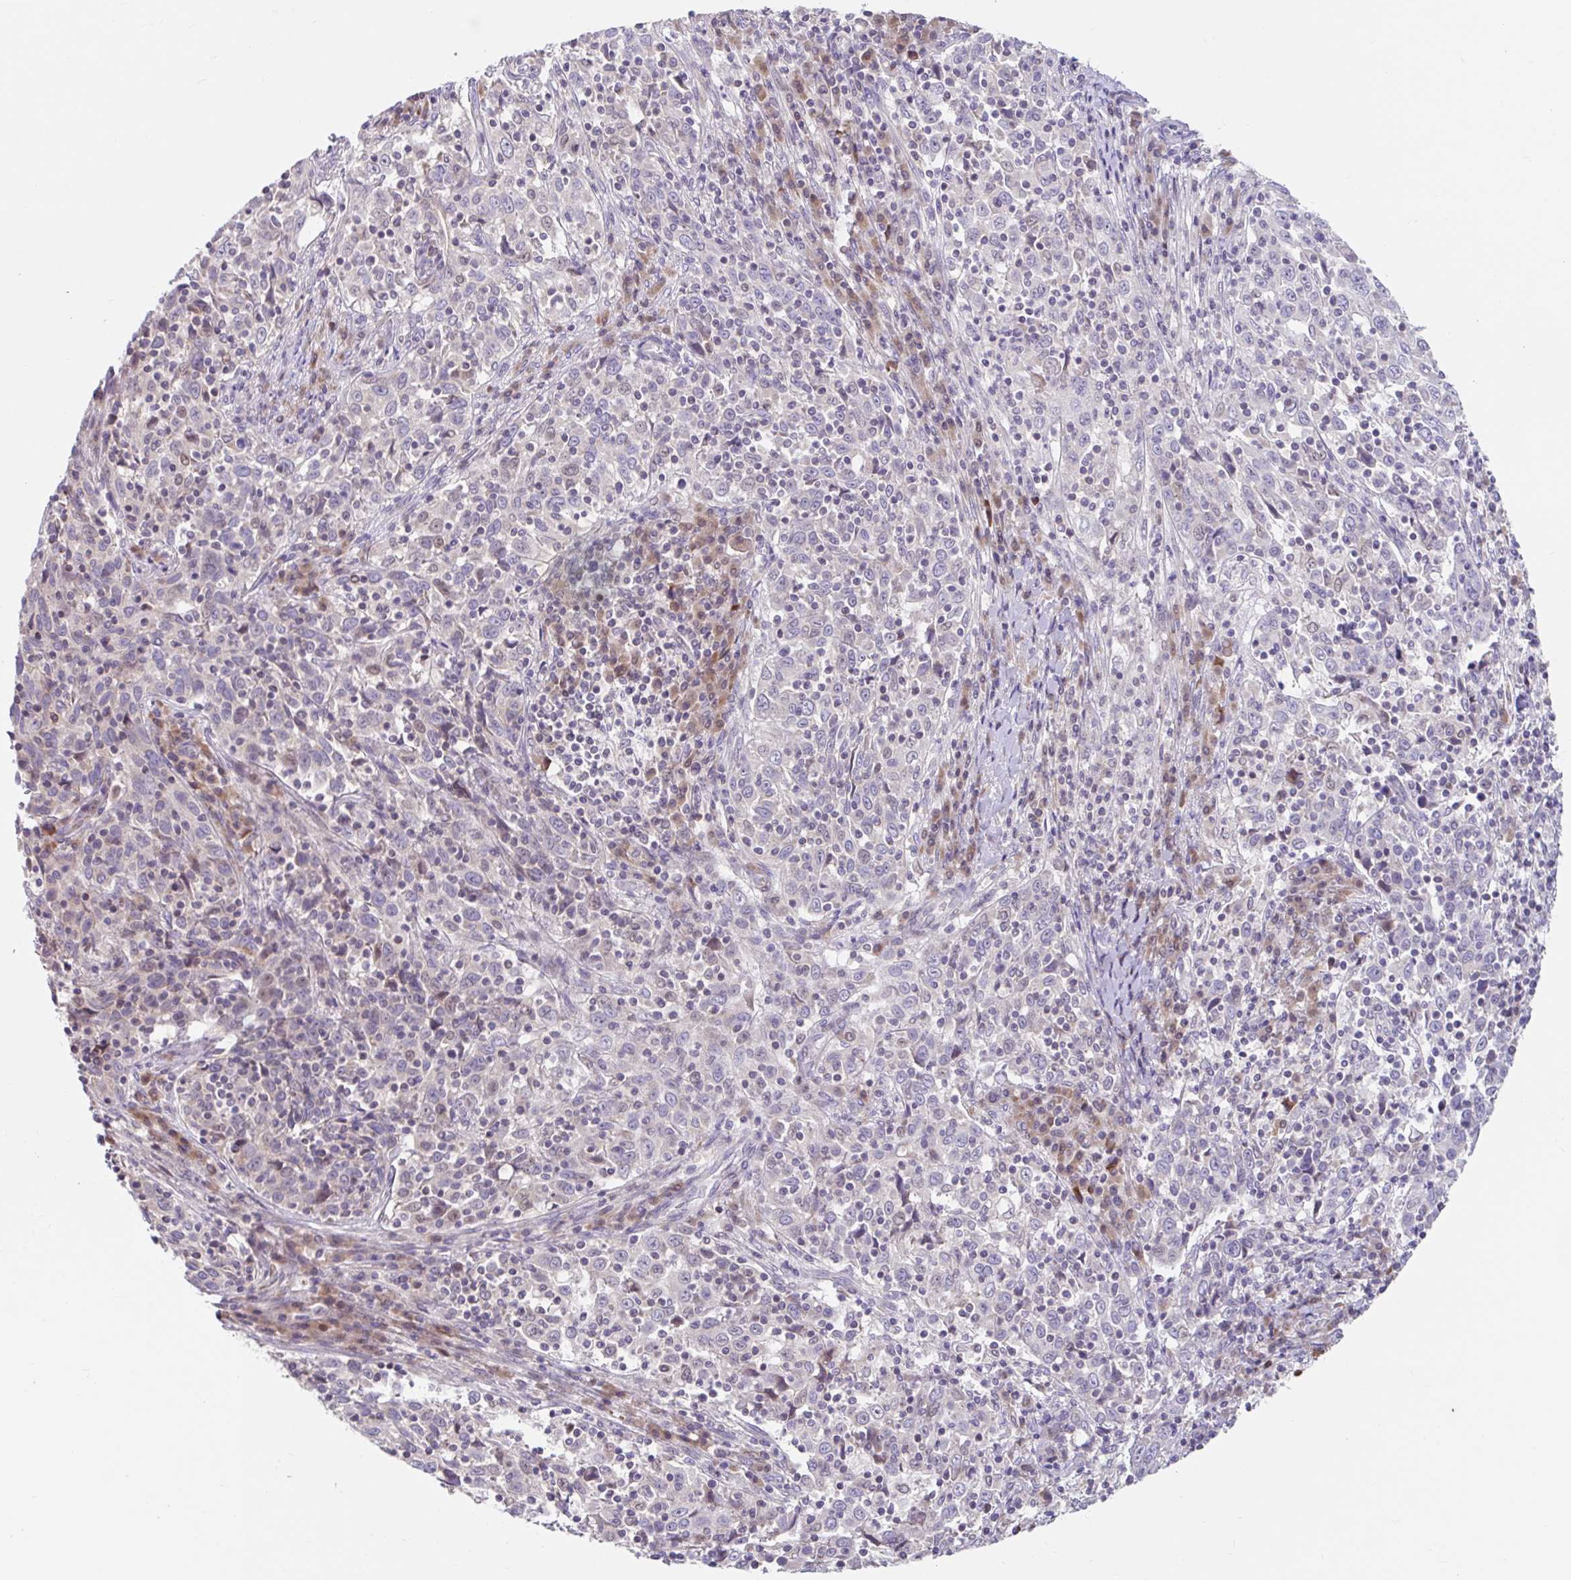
{"staining": {"intensity": "negative", "quantity": "none", "location": "none"}, "tissue": "cervical cancer", "cell_type": "Tumor cells", "image_type": "cancer", "snomed": [{"axis": "morphology", "description": "Squamous cell carcinoma, NOS"}, {"axis": "topography", "description": "Cervix"}], "caption": "The immunohistochemistry image has no significant expression in tumor cells of cervical squamous cell carcinoma tissue.", "gene": "NT5C1B", "patient": {"sex": "female", "age": 46}}